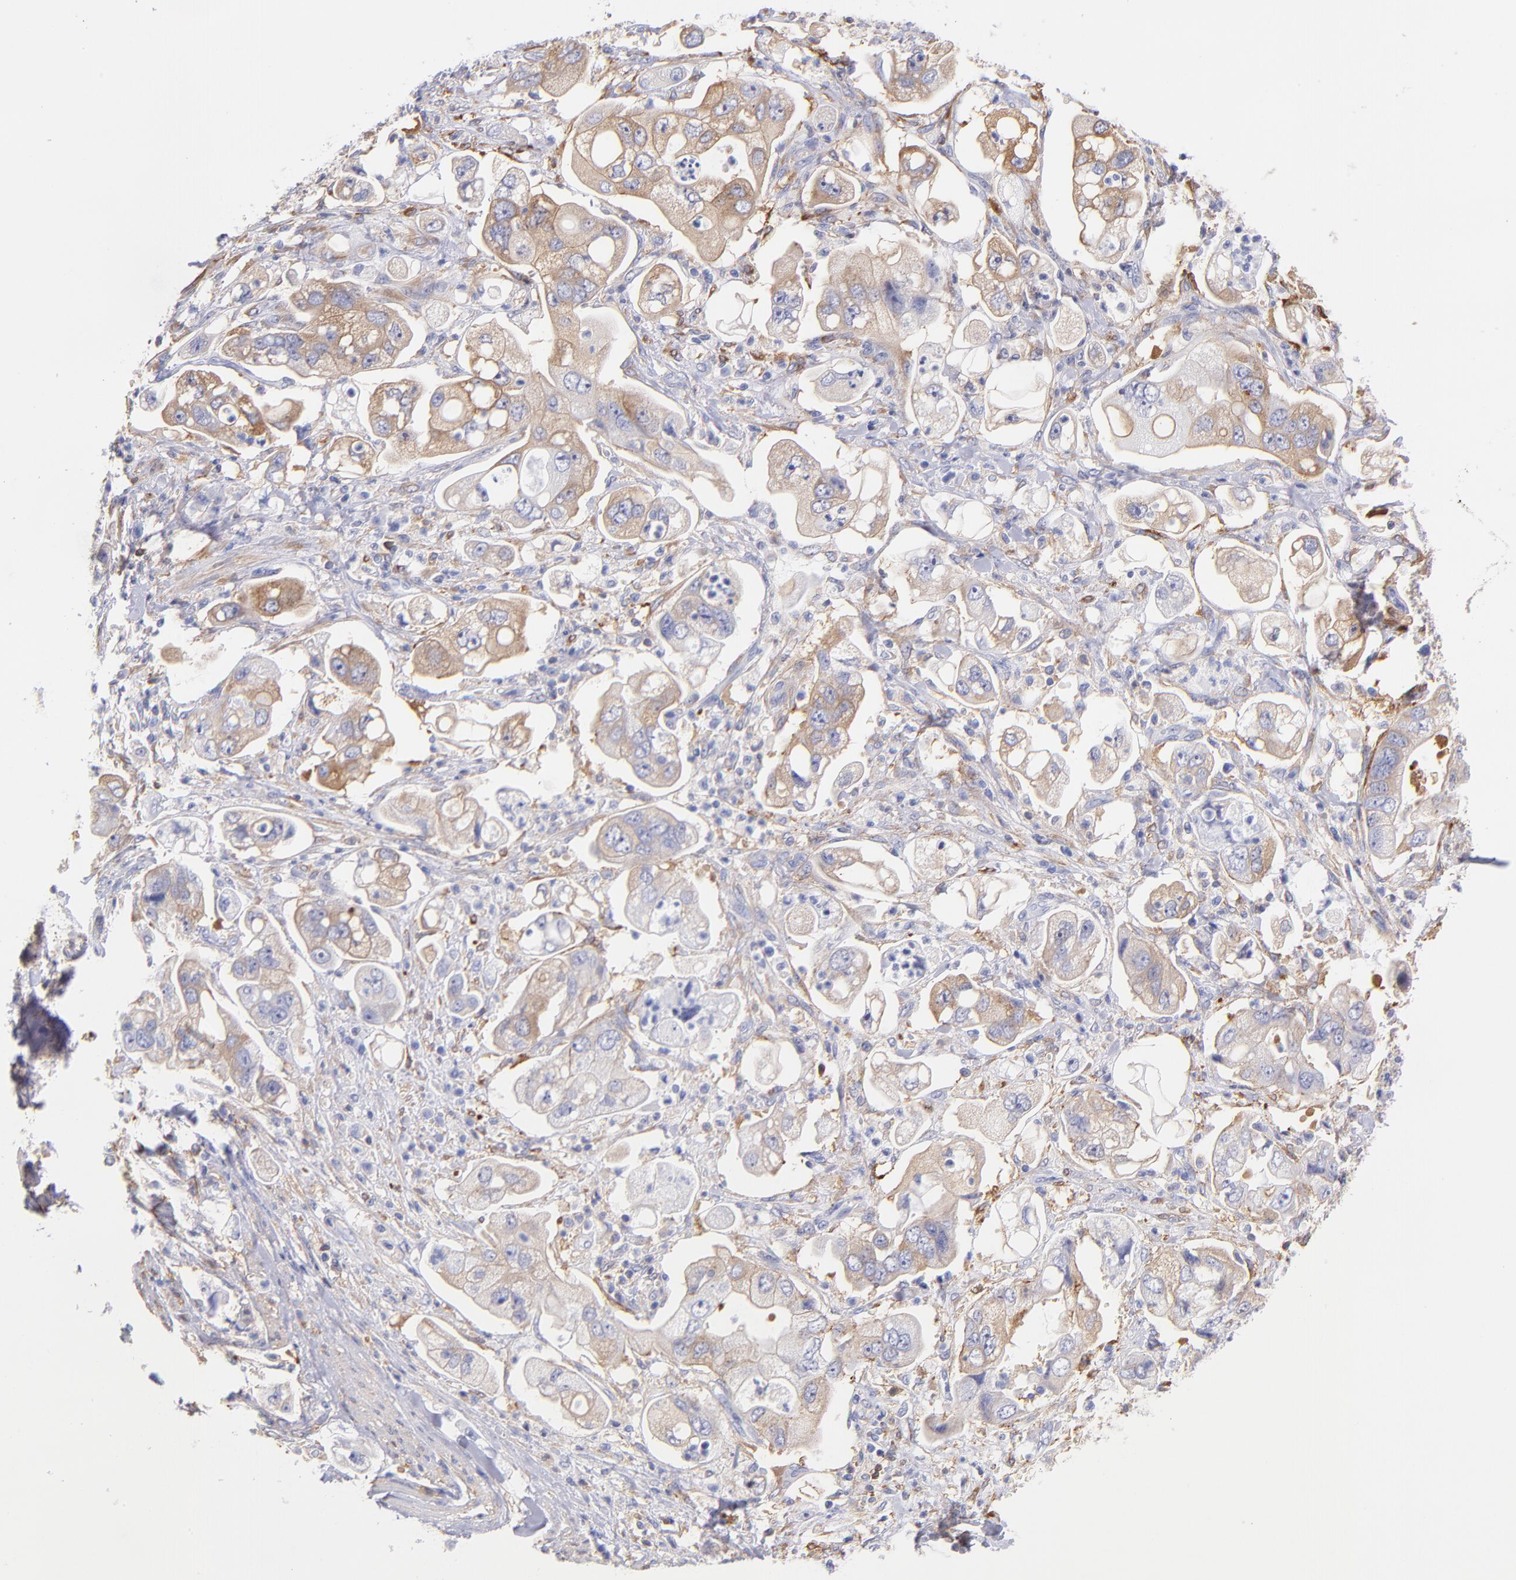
{"staining": {"intensity": "weak", "quantity": ">75%", "location": "cytoplasmic/membranous"}, "tissue": "stomach cancer", "cell_type": "Tumor cells", "image_type": "cancer", "snomed": [{"axis": "morphology", "description": "Adenocarcinoma, NOS"}, {"axis": "topography", "description": "Stomach"}], "caption": "Immunohistochemical staining of human stomach adenocarcinoma displays low levels of weak cytoplasmic/membranous protein expression in approximately >75% of tumor cells. (DAB IHC, brown staining for protein, blue staining for nuclei).", "gene": "PRKCA", "patient": {"sex": "male", "age": 62}}